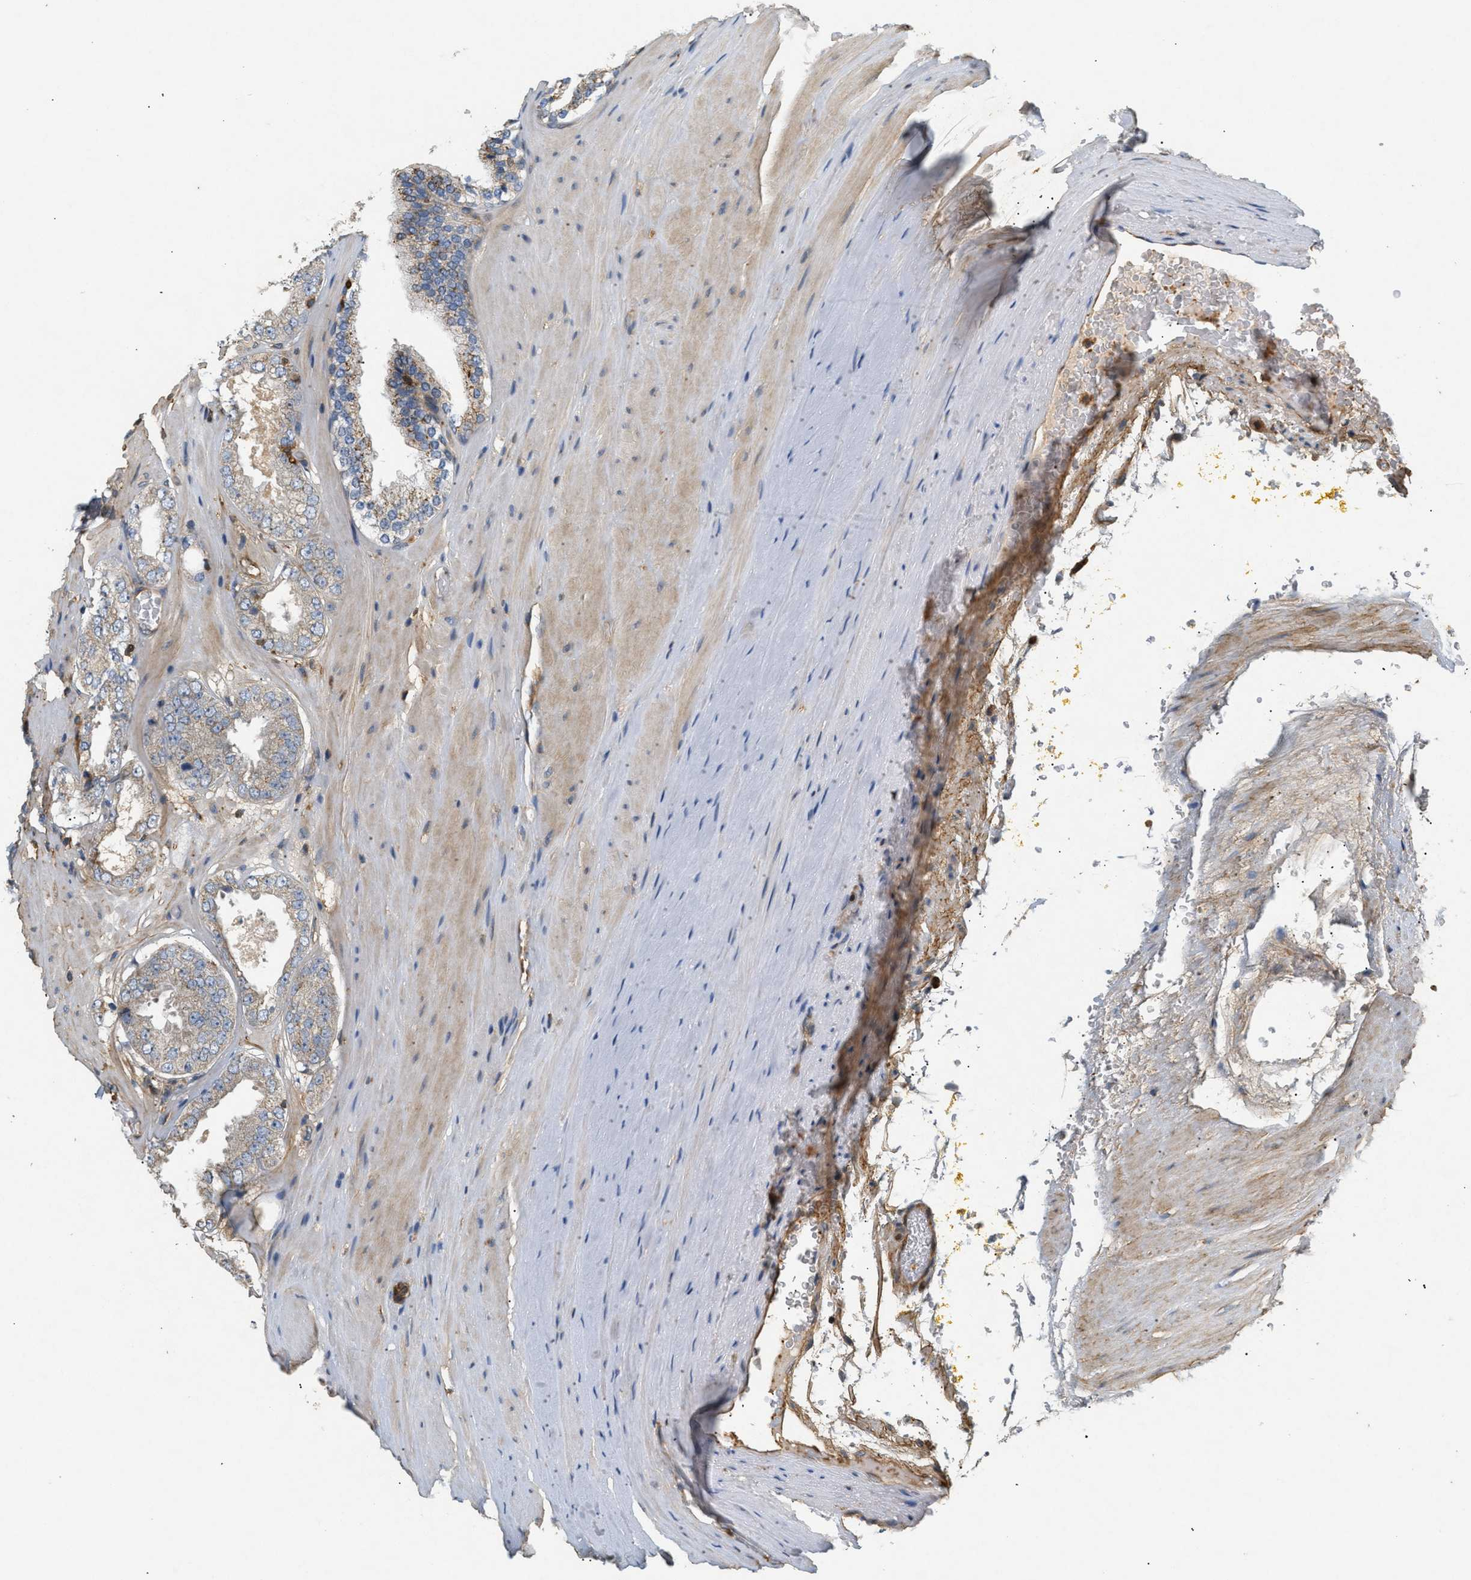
{"staining": {"intensity": "weak", "quantity": "<25%", "location": "cytoplasmic/membranous"}, "tissue": "prostate cancer", "cell_type": "Tumor cells", "image_type": "cancer", "snomed": [{"axis": "morphology", "description": "Adenocarcinoma, High grade"}, {"axis": "topography", "description": "Prostate"}], "caption": "This is a photomicrograph of immunohistochemistry (IHC) staining of prostate cancer (high-grade adenocarcinoma), which shows no expression in tumor cells.", "gene": "FARS2", "patient": {"sex": "male", "age": 65}}